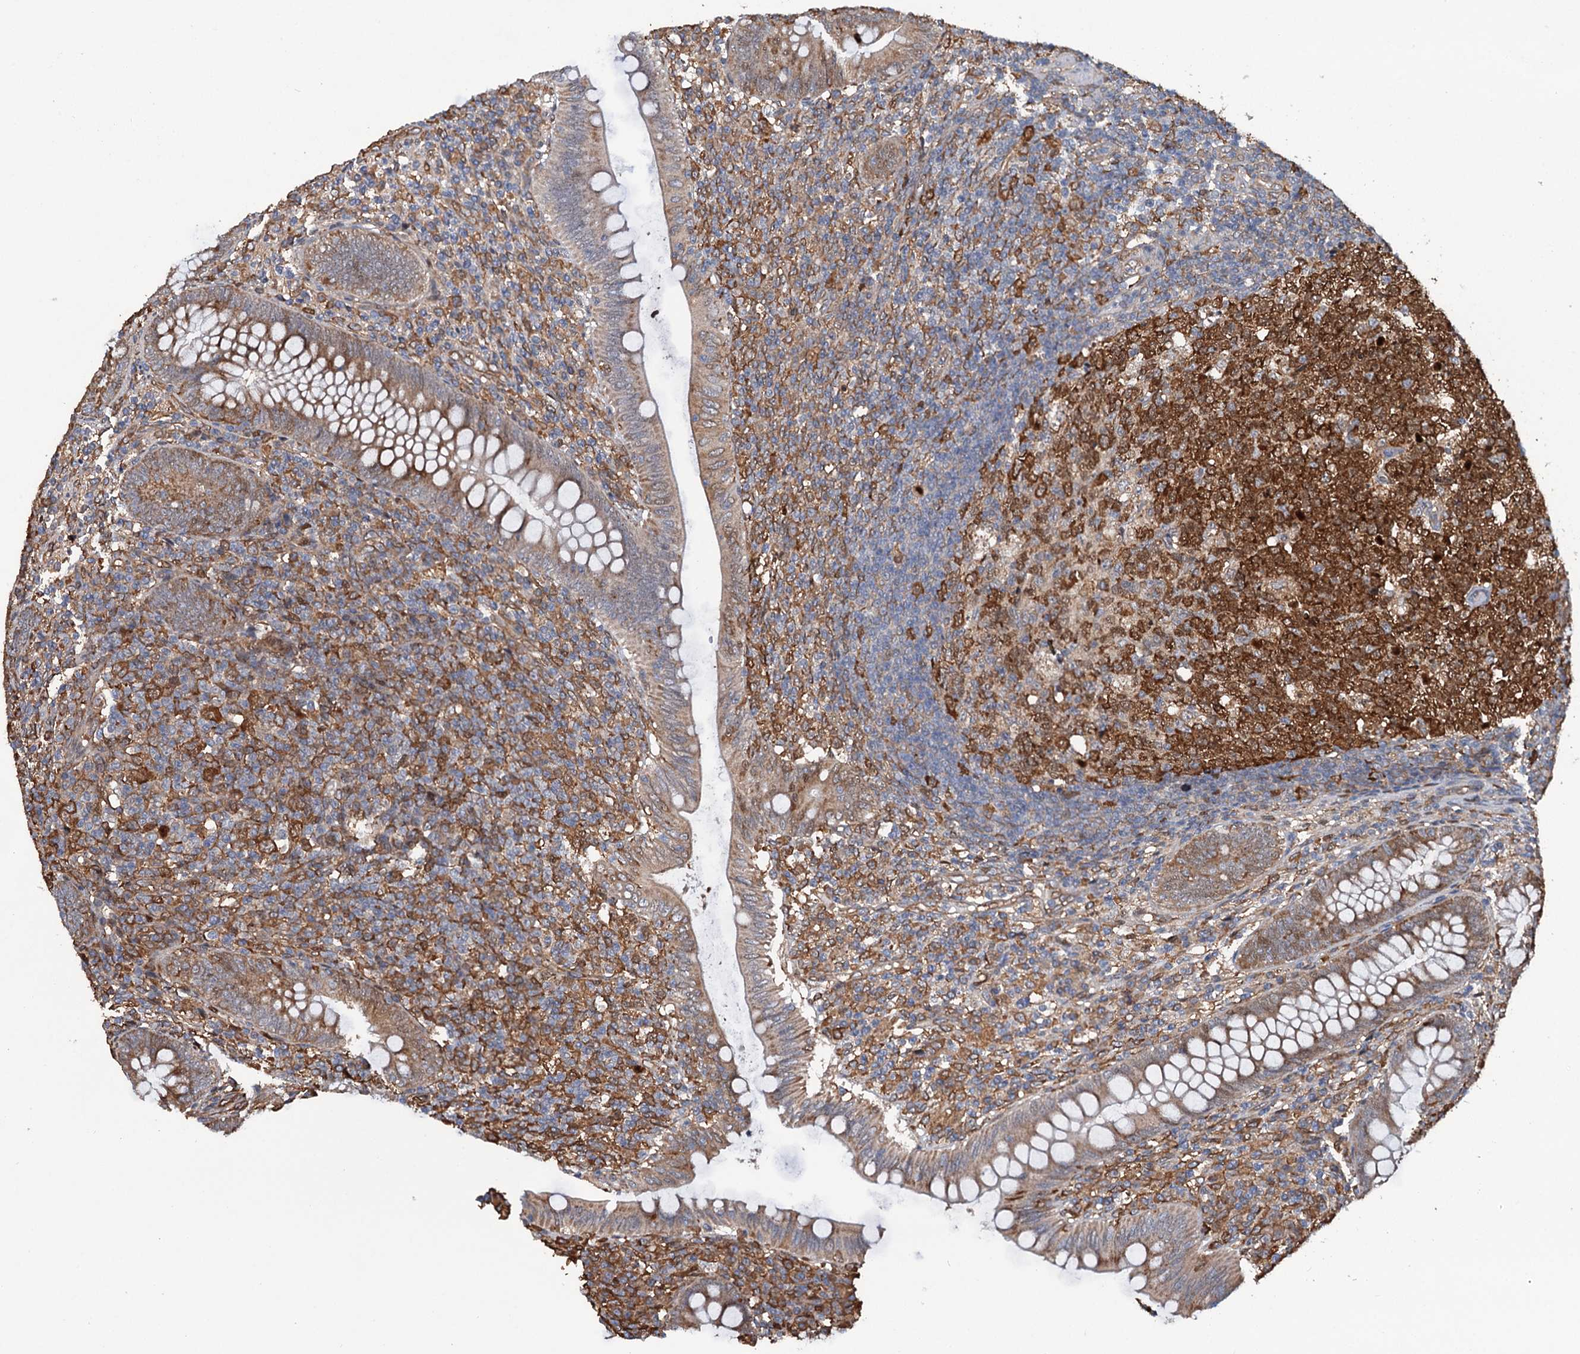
{"staining": {"intensity": "moderate", "quantity": ">75%", "location": "cytoplasmic/membranous"}, "tissue": "appendix", "cell_type": "Glandular cells", "image_type": "normal", "snomed": [{"axis": "morphology", "description": "Normal tissue, NOS"}, {"axis": "topography", "description": "Appendix"}], "caption": "Immunohistochemistry (DAB) staining of normal appendix reveals moderate cytoplasmic/membranous protein positivity in approximately >75% of glandular cells.", "gene": "NCAPD2", "patient": {"sex": "male", "age": 14}}